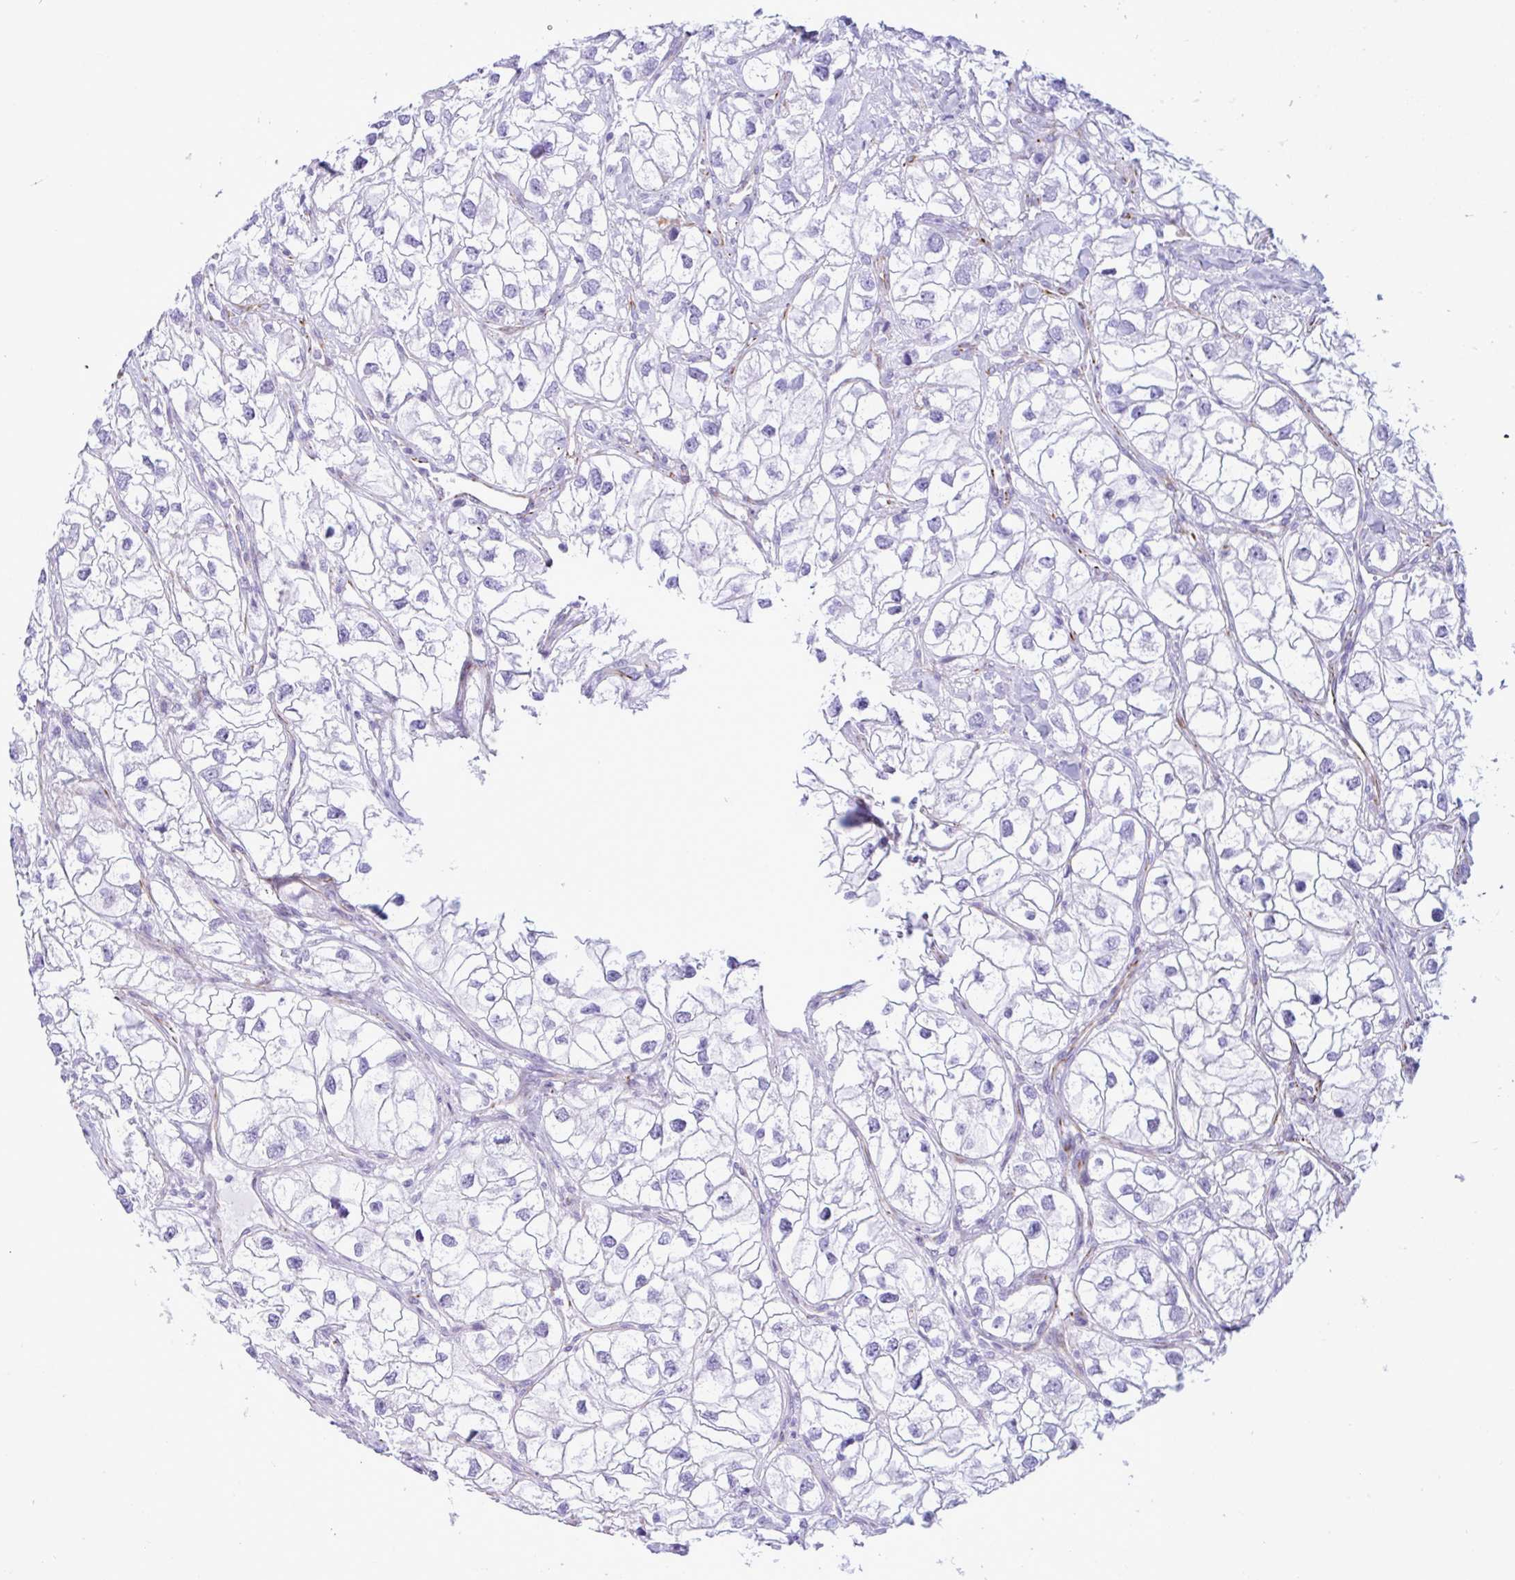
{"staining": {"intensity": "negative", "quantity": "none", "location": "none"}, "tissue": "renal cancer", "cell_type": "Tumor cells", "image_type": "cancer", "snomed": [{"axis": "morphology", "description": "Adenocarcinoma, NOS"}, {"axis": "topography", "description": "Kidney"}], "caption": "DAB (3,3'-diaminobenzidine) immunohistochemical staining of renal cancer reveals no significant positivity in tumor cells. The staining is performed using DAB (3,3'-diaminobenzidine) brown chromogen with nuclei counter-stained in using hematoxylin.", "gene": "SMAD5", "patient": {"sex": "male", "age": 59}}